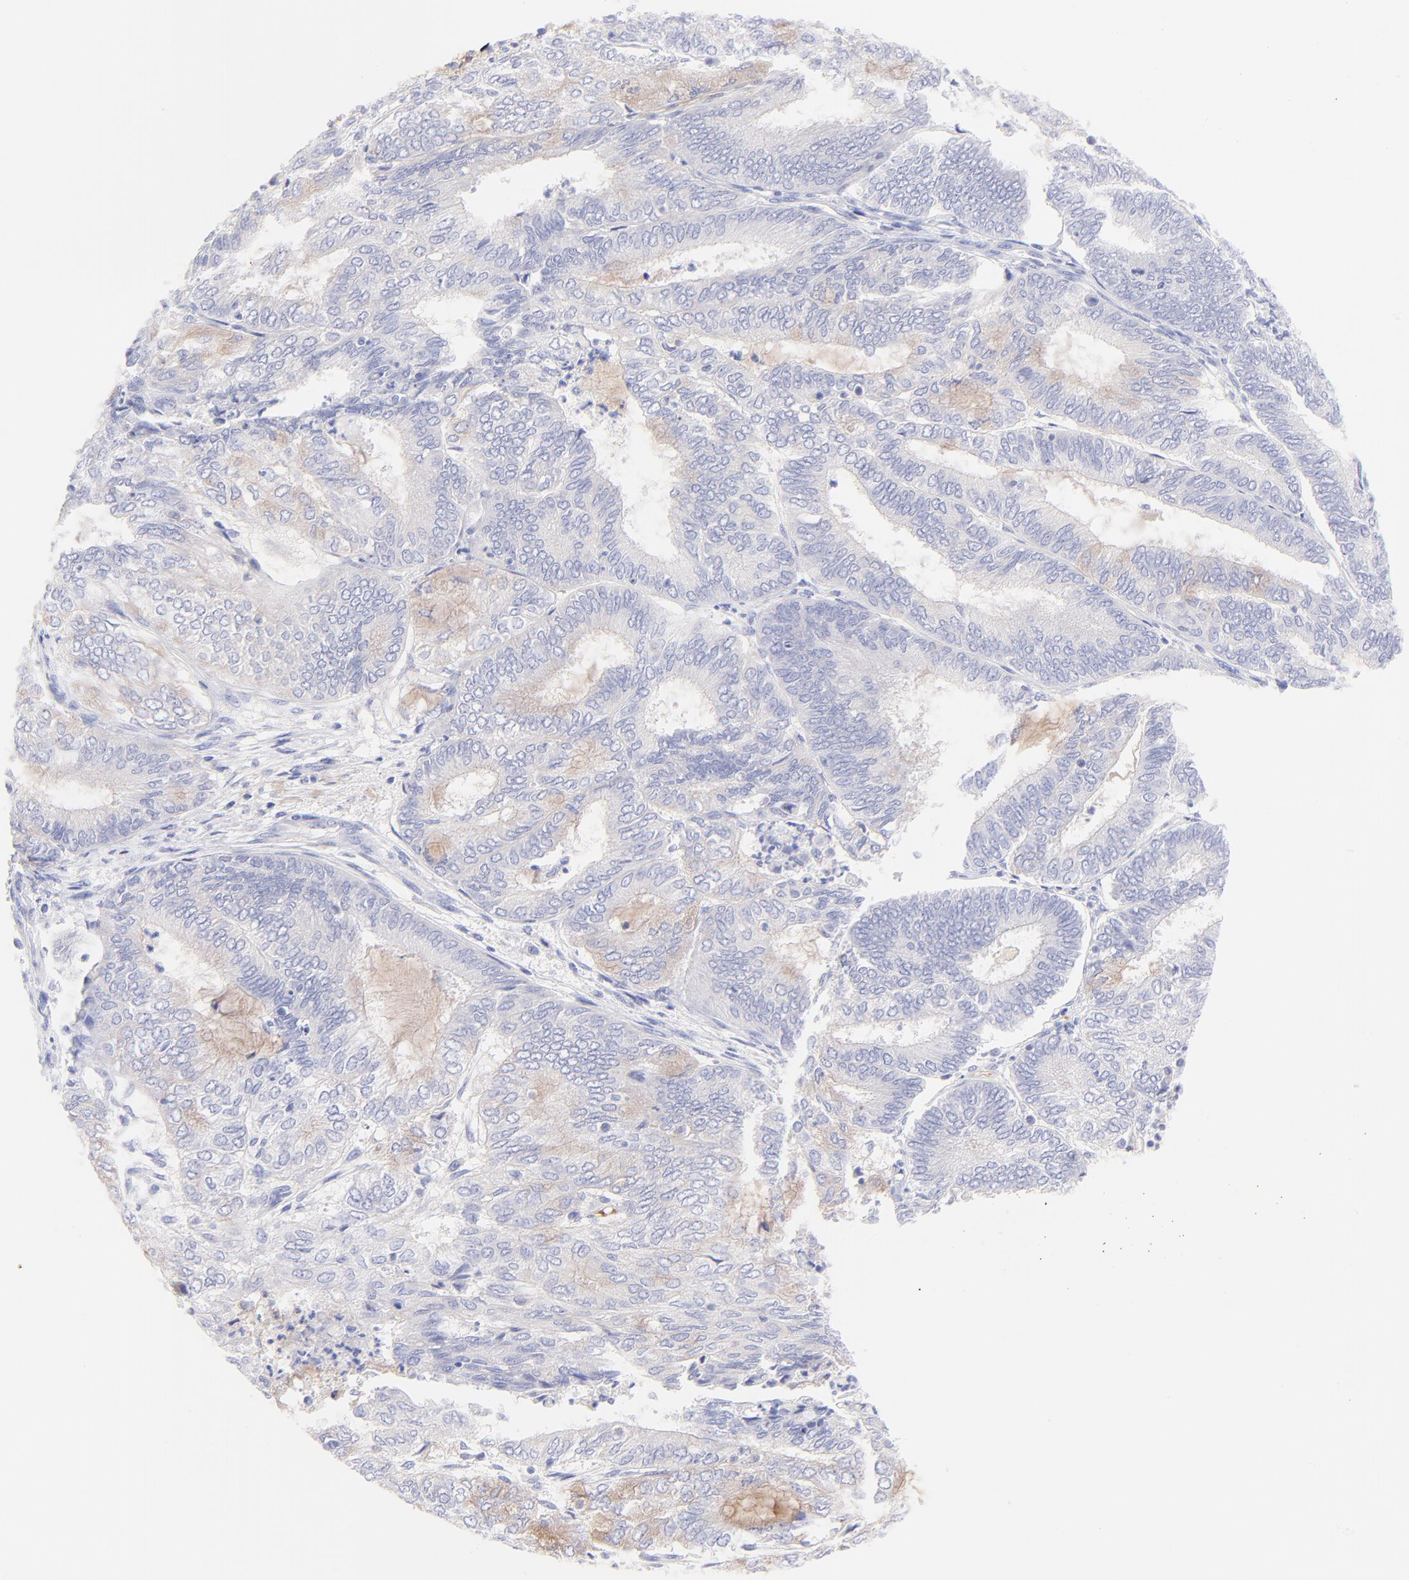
{"staining": {"intensity": "weak", "quantity": "25%-75%", "location": "cytoplasmic/membranous"}, "tissue": "endometrial cancer", "cell_type": "Tumor cells", "image_type": "cancer", "snomed": [{"axis": "morphology", "description": "Adenocarcinoma, NOS"}, {"axis": "topography", "description": "Endometrium"}], "caption": "Immunohistochemistry (DAB) staining of endometrial cancer (adenocarcinoma) displays weak cytoplasmic/membranous protein positivity in approximately 25%-75% of tumor cells.", "gene": "FRMPD3", "patient": {"sex": "female", "age": 59}}